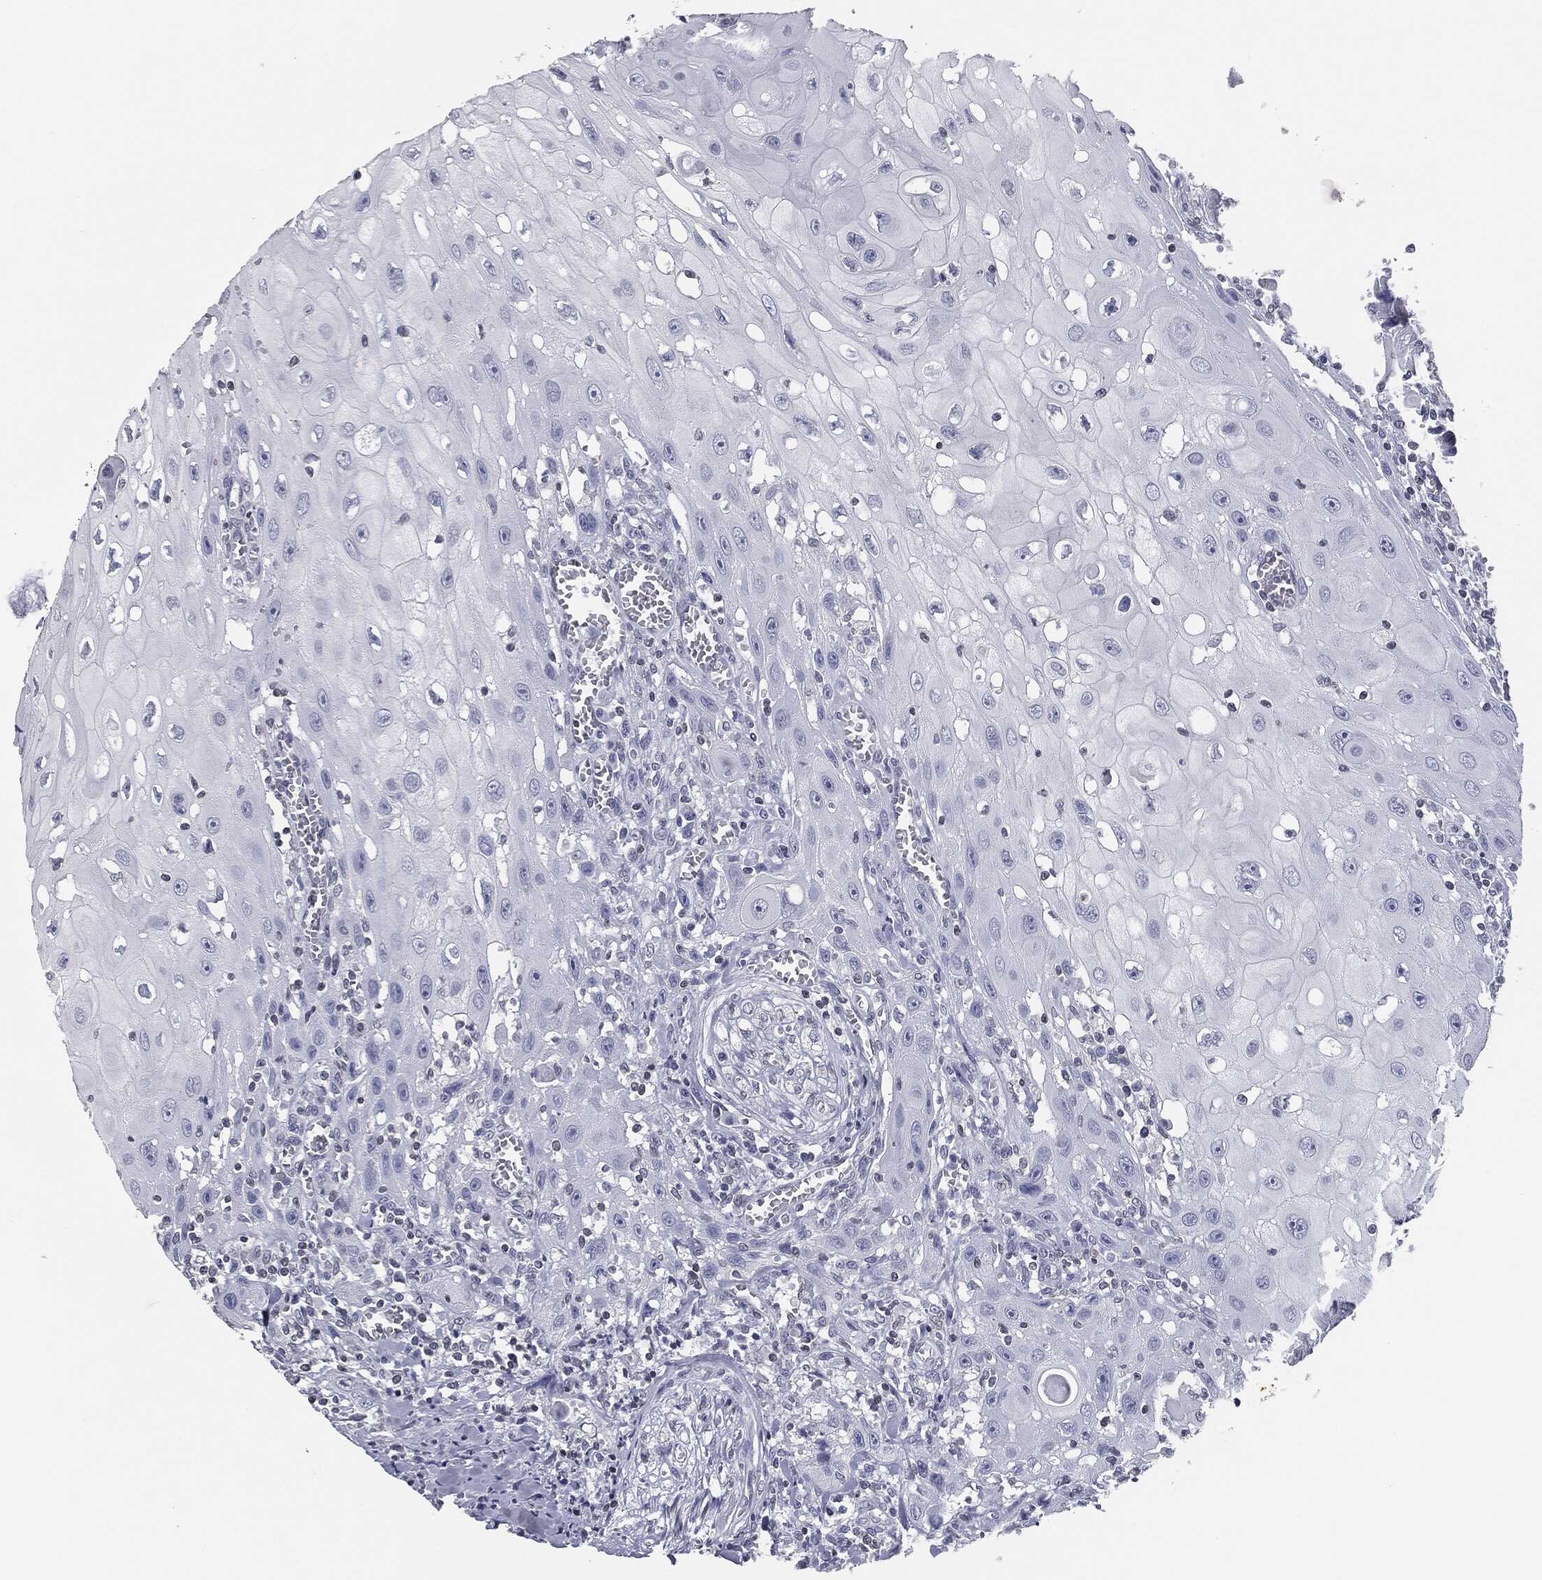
{"staining": {"intensity": "negative", "quantity": "none", "location": "none"}, "tissue": "head and neck cancer", "cell_type": "Tumor cells", "image_type": "cancer", "snomed": [{"axis": "morphology", "description": "Normal tissue, NOS"}, {"axis": "morphology", "description": "Squamous cell carcinoma, NOS"}, {"axis": "topography", "description": "Oral tissue"}, {"axis": "topography", "description": "Head-Neck"}], "caption": "A photomicrograph of human head and neck cancer (squamous cell carcinoma) is negative for staining in tumor cells.", "gene": "ALDOB", "patient": {"sex": "male", "age": 71}}